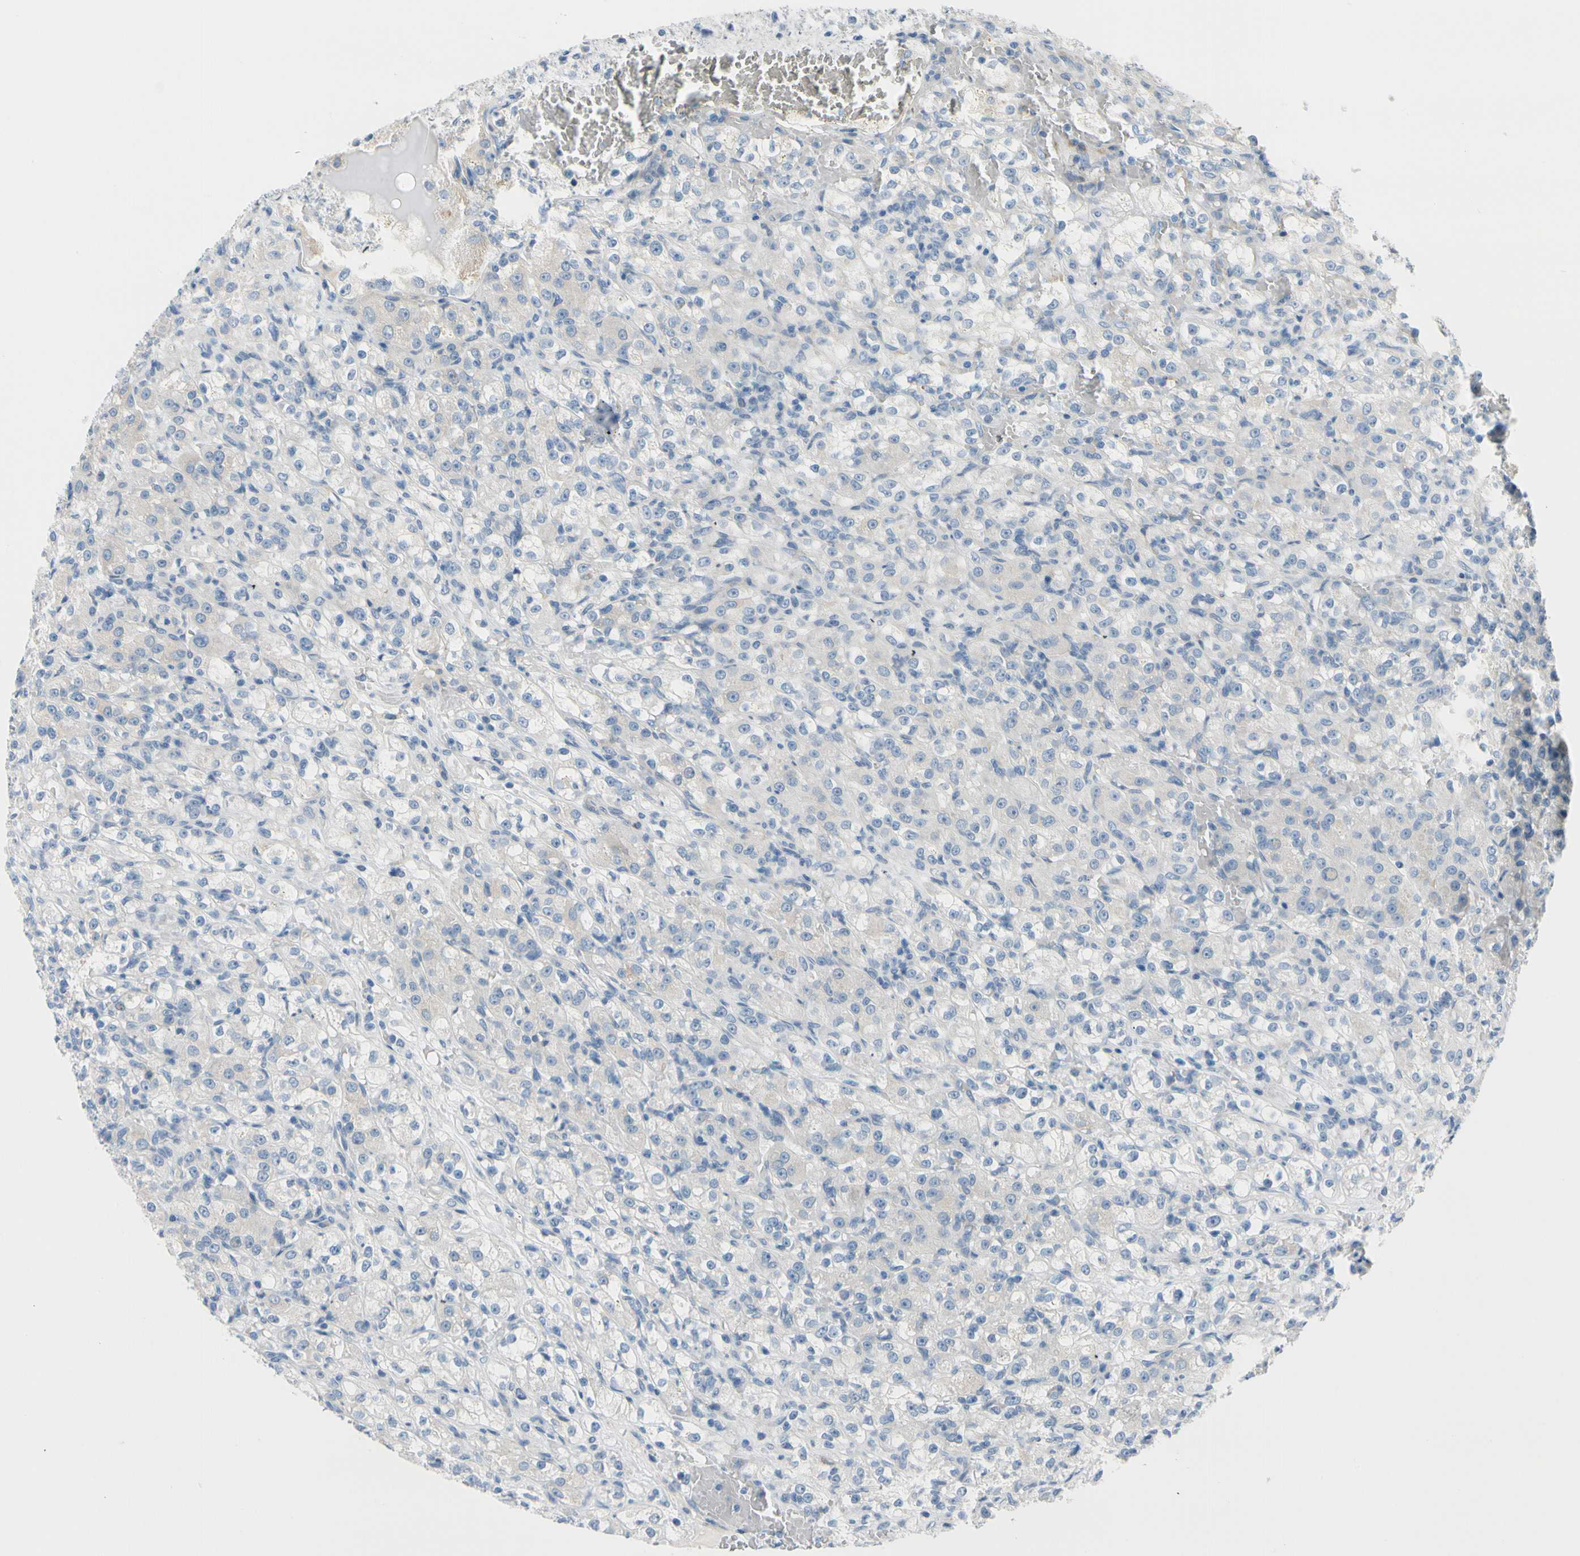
{"staining": {"intensity": "weak", "quantity": "<25%", "location": "cytoplasmic/membranous"}, "tissue": "renal cancer", "cell_type": "Tumor cells", "image_type": "cancer", "snomed": [{"axis": "morphology", "description": "Normal tissue, NOS"}, {"axis": "morphology", "description": "Adenocarcinoma, NOS"}, {"axis": "topography", "description": "Kidney"}], "caption": "There is no significant expression in tumor cells of renal cancer (adenocarcinoma). (DAB immunohistochemistry visualized using brightfield microscopy, high magnification).", "gene": "FCER2", "patient": {"sex": "male", "age": 61}}